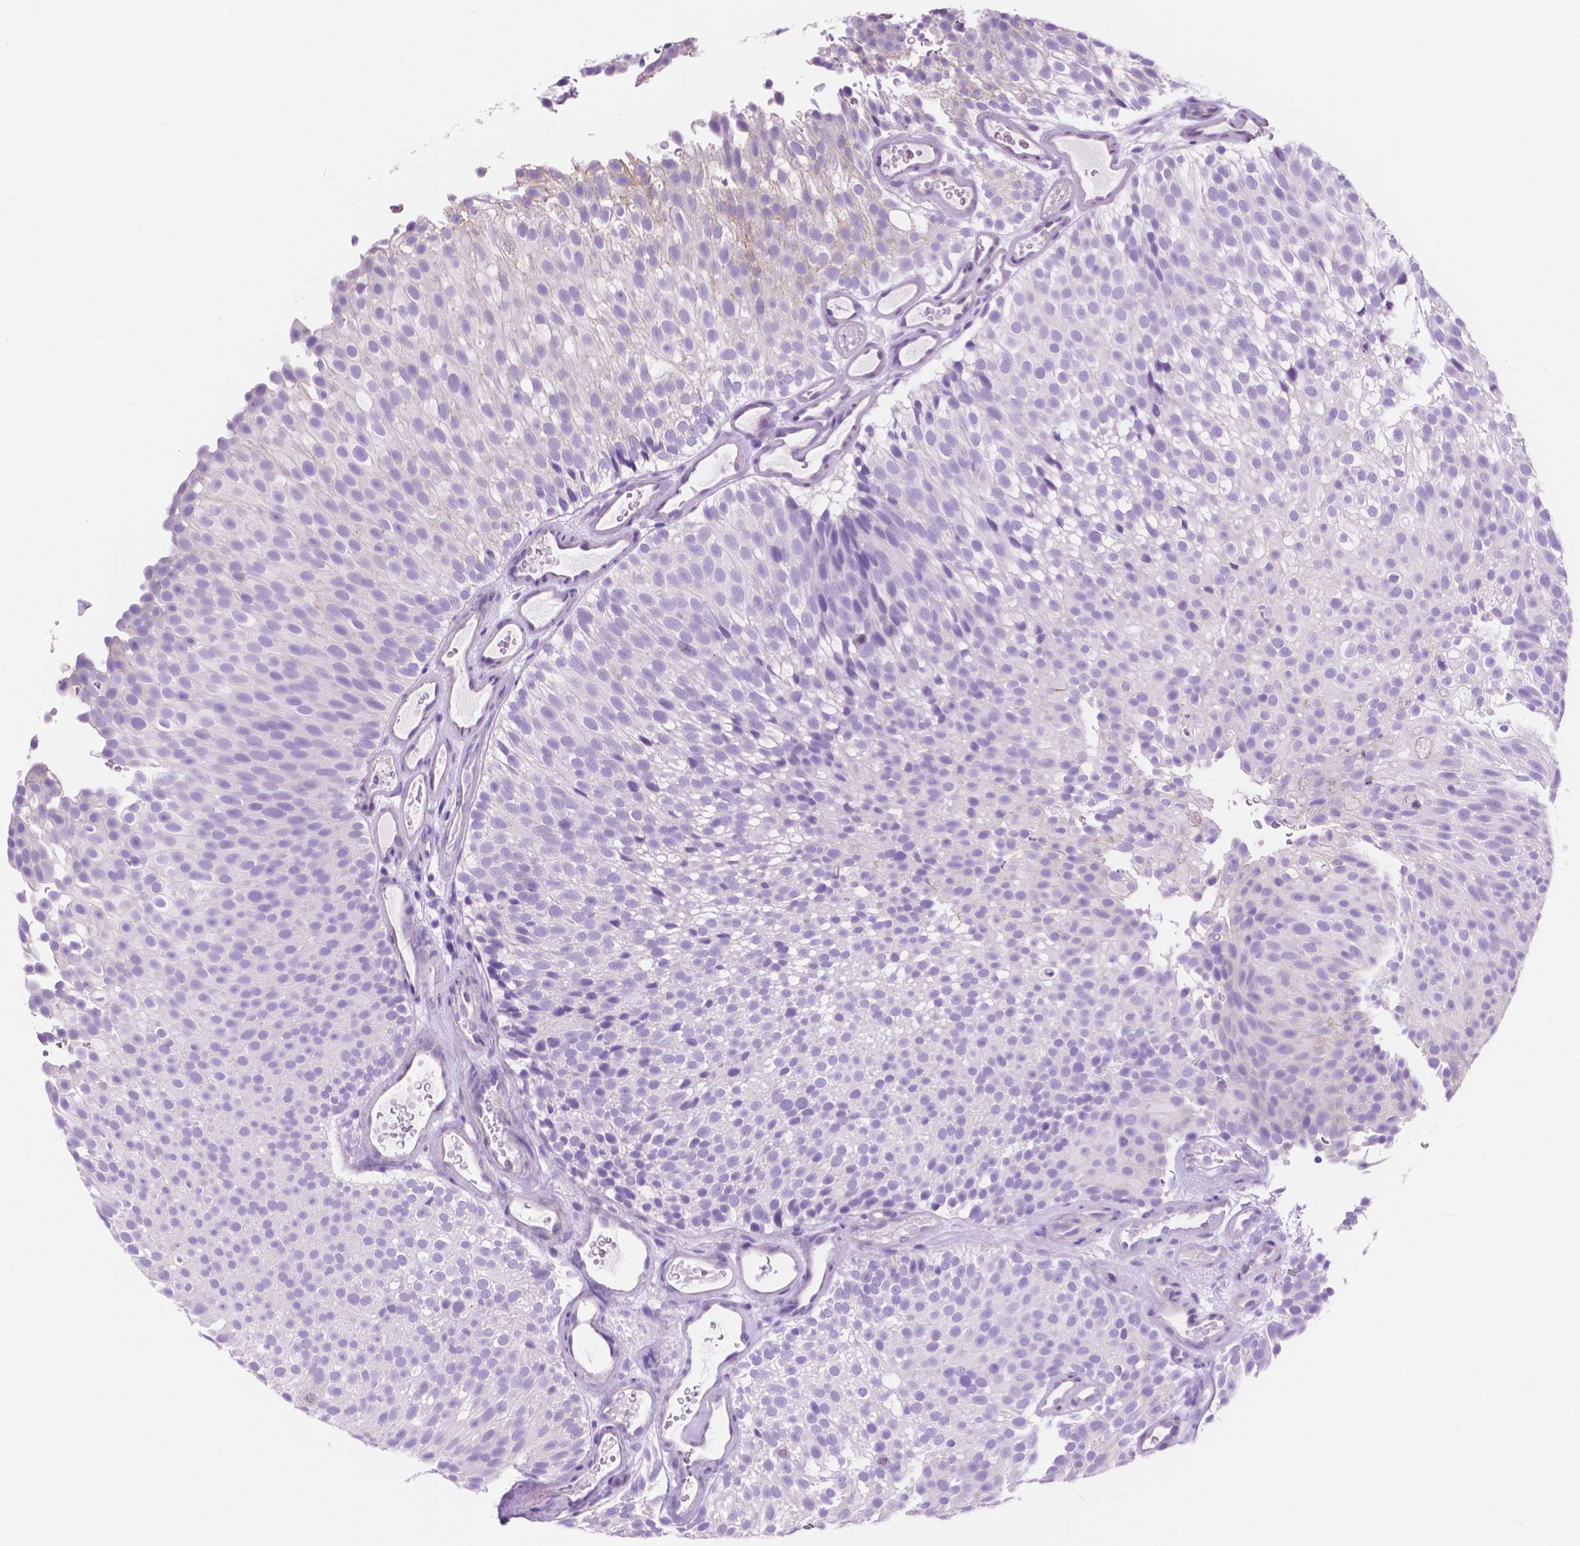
{"staining": {"intensity": "negative", "quantity": "none", "location": "none"}, "tissue": "urothelial cancer", "cell_type": "Tumor cells", "image_type": "cancer", "snomed": [{"axis": "morphology", "description": "Urothelial carcinoma, Low grade"}, {"axis": "topography", "description": "Urinary bladder"}], "caption": "High power microscopy micrograph of an IHC histopathology image of low-grade urothelial carcinoma, revealing no significant staining in tumor cells.", "gene": "IGFN1", "patient": {"sex": "male", "age": 78}}